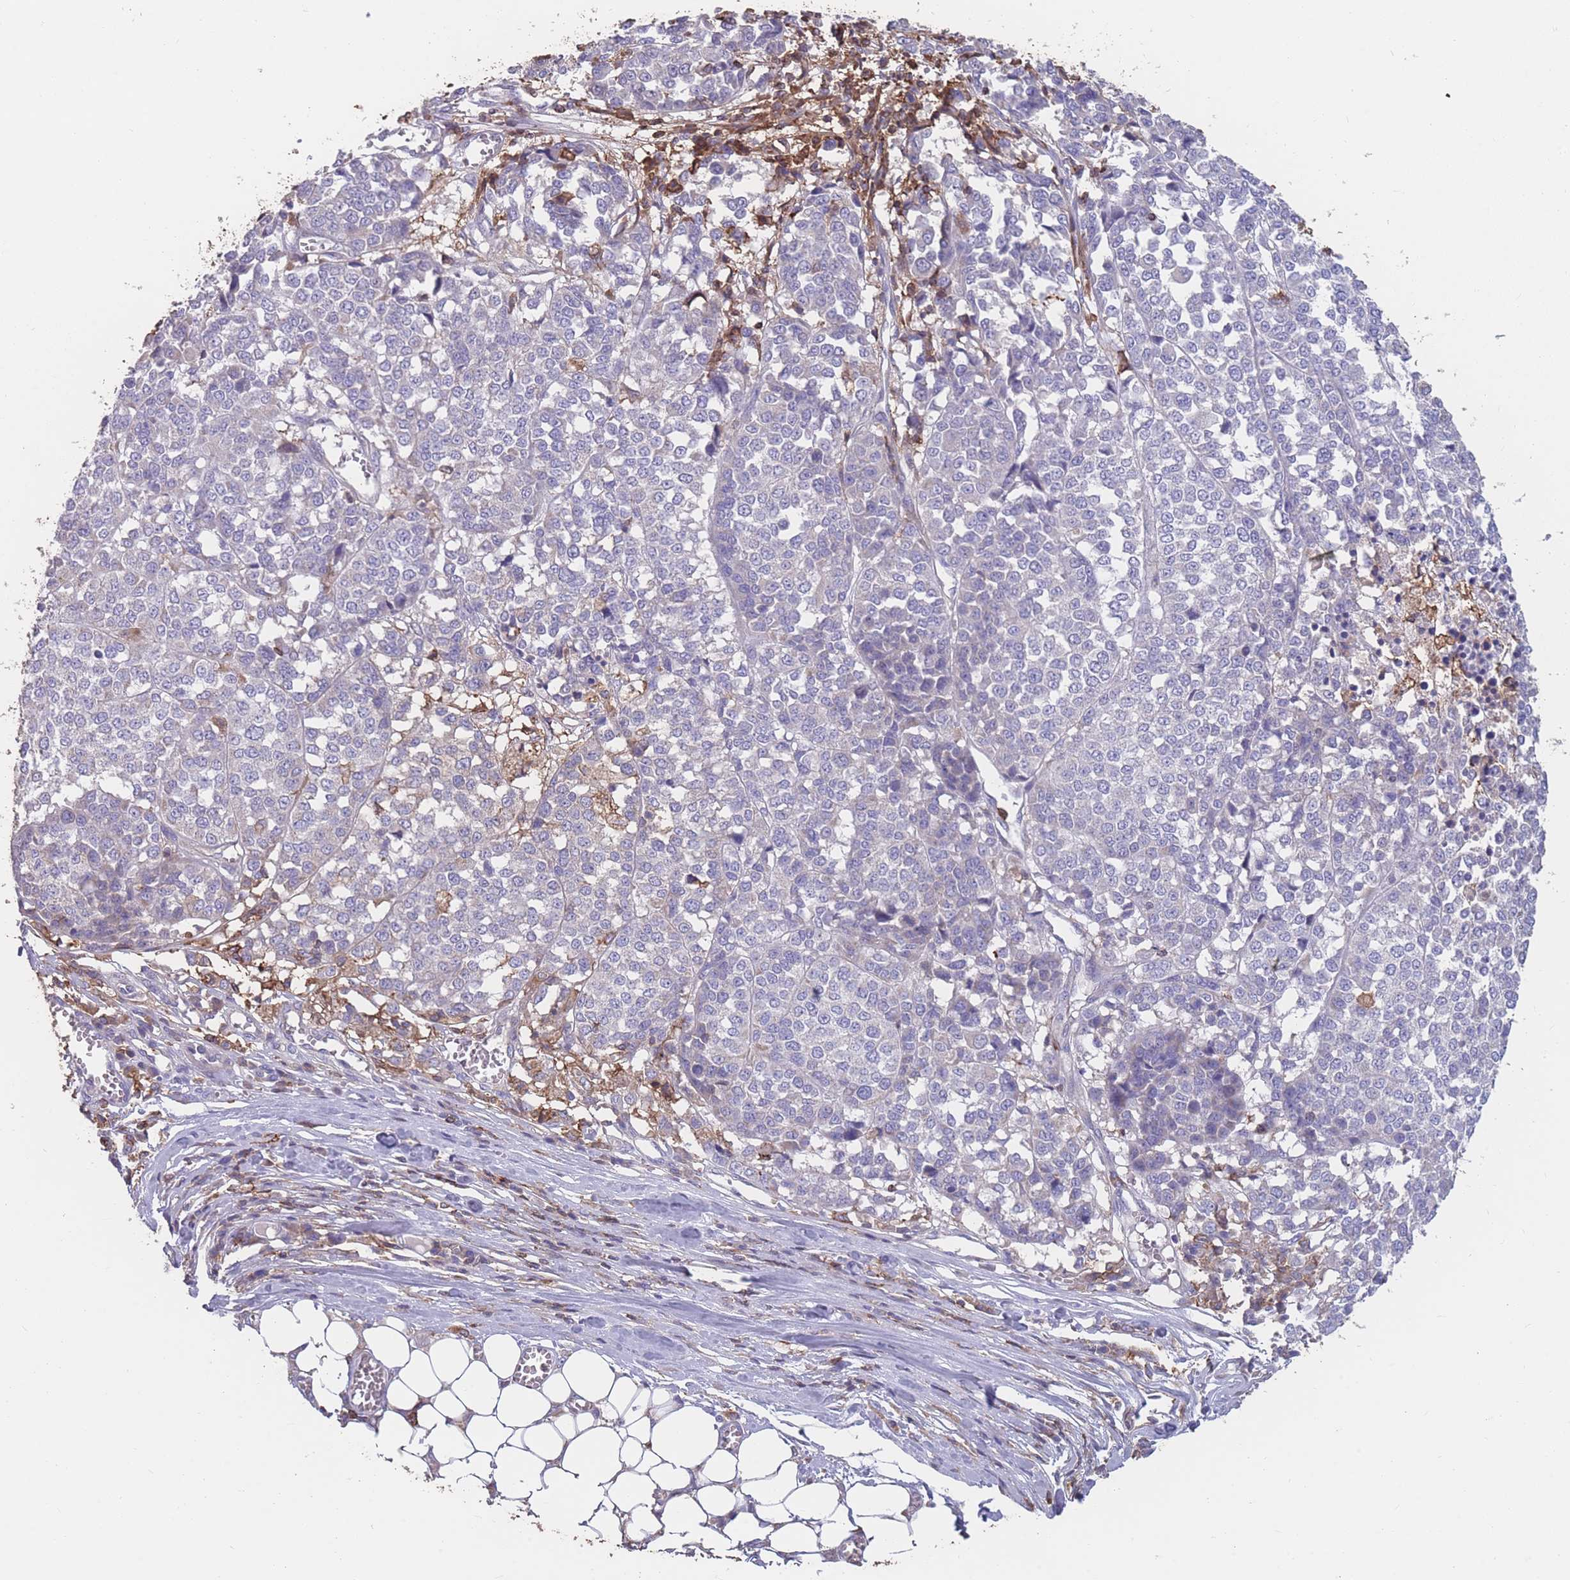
{"staining": {"intensity": "negative", "quantity": "none", "location": "none"}, "tissue": "melanoma", "cell_type": "Tumor cells", "image_type": "cancer", "snomed": [{"axis": "morphology", "description": "Malignant melanoma, Metastatic site"}, {"axis": "topography", "description": "Lymph node"}], "caption": "Immunohistochemistry (IHC) image of malignant melanoma (metastatic site) stained for a protein (brown), which demonstrates no expression in tumor cells. The staining is performed using DAB (3,3'-diaminobenzidine) brown chromogen with nuclei counter-stained in using hematoxylin.", "gene": "CD33", "patient": {"sex": "male", "age": 44}}